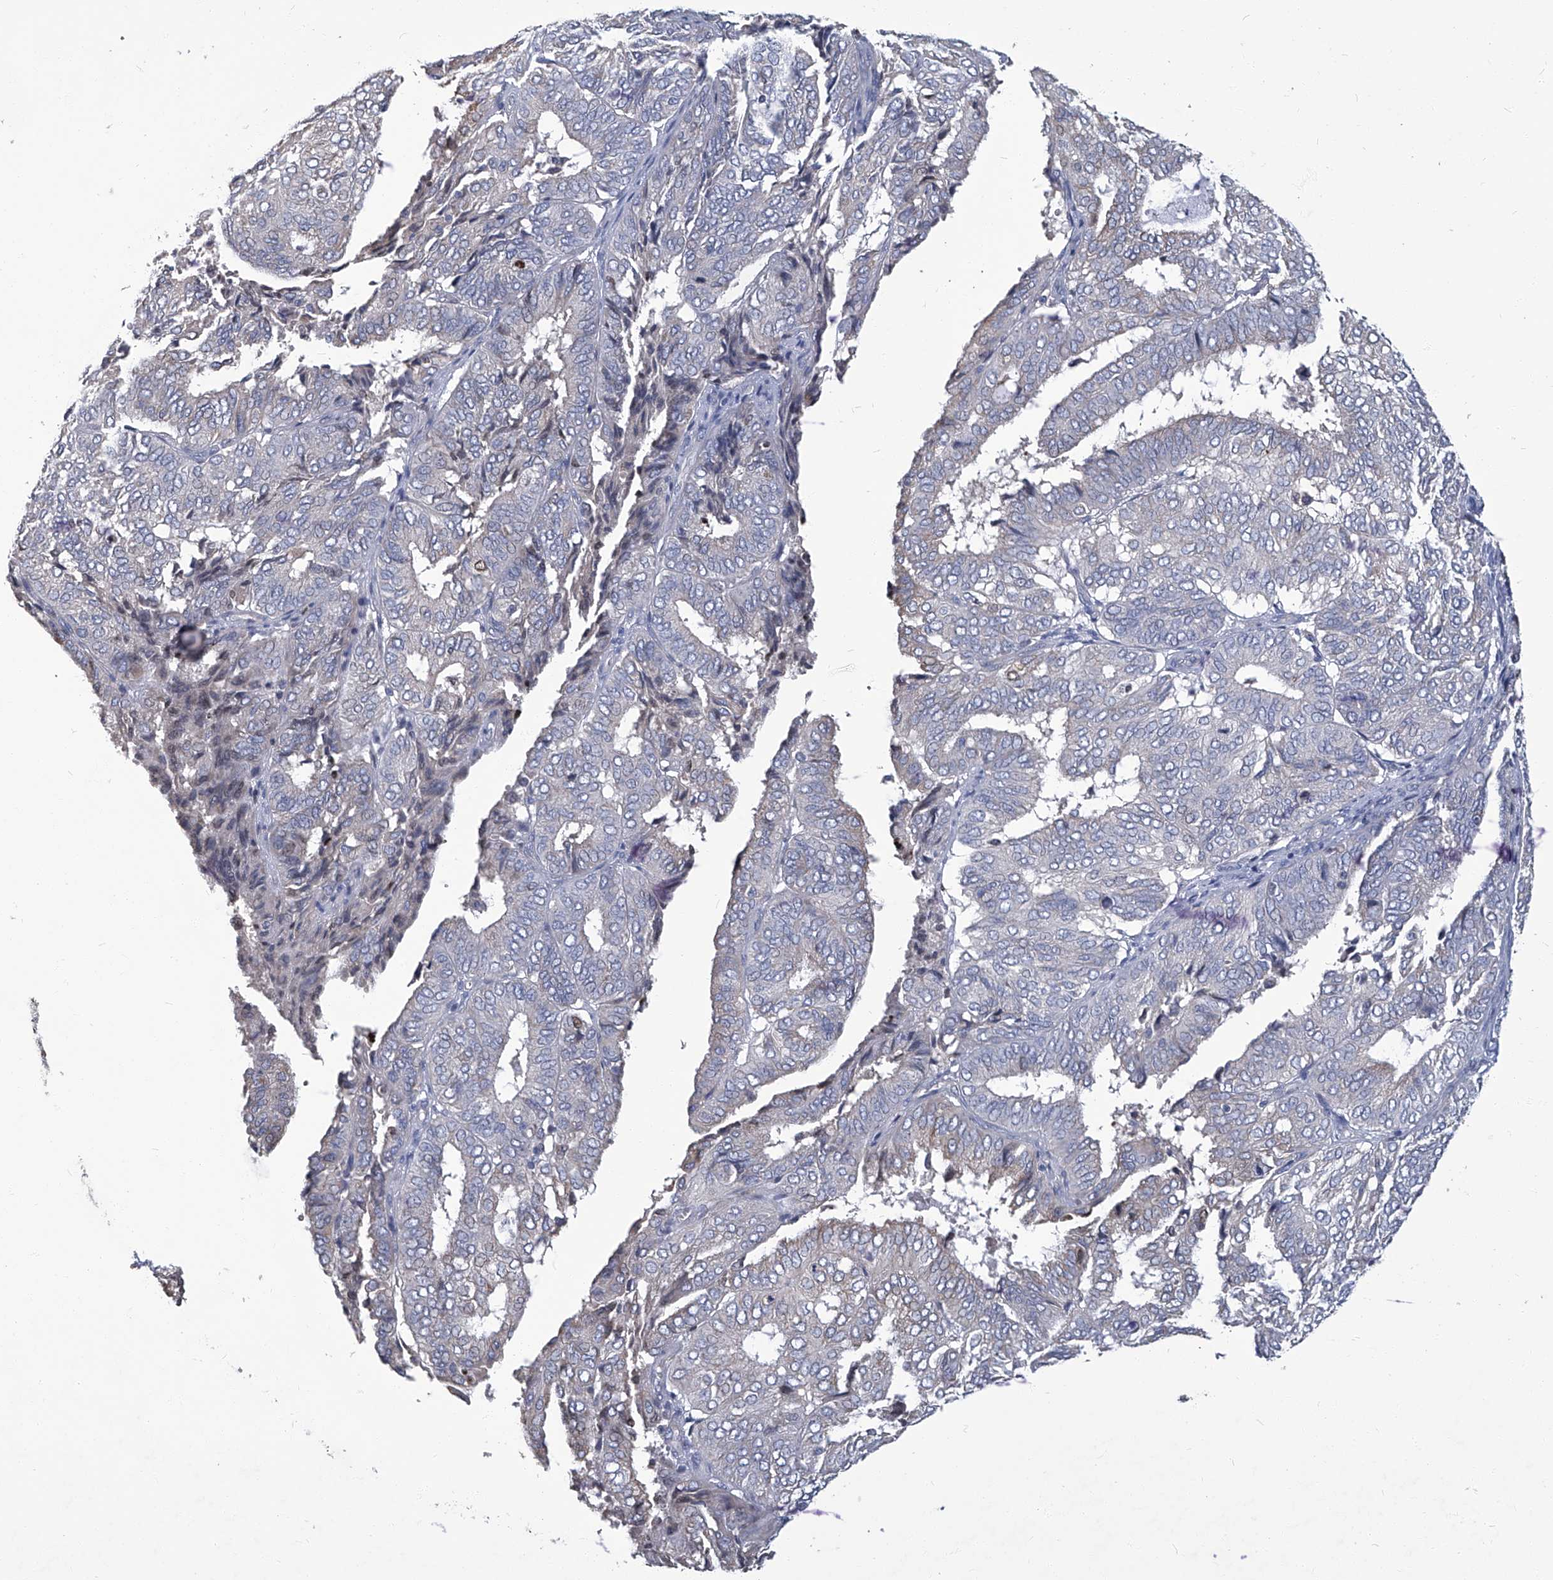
{"staining": {"intensity": "negative", "quantity": "none", "location": "none"}, "tissue": "endometrial cancer", "cell_type": "Tumor cells", "image_type": "cancer", "snomed": [{"axis": "morphology", "description": "Adenocarcinoma, NOS"}, {"axis": "topography", "description": "Uterus"}], "caption": "A micrograph of human endometrial cancer (adenocarcinoma) is negative for staining in tumor cells.", "gene": "TGFBR1", "patient": {"sex": "female", "age": 60}}